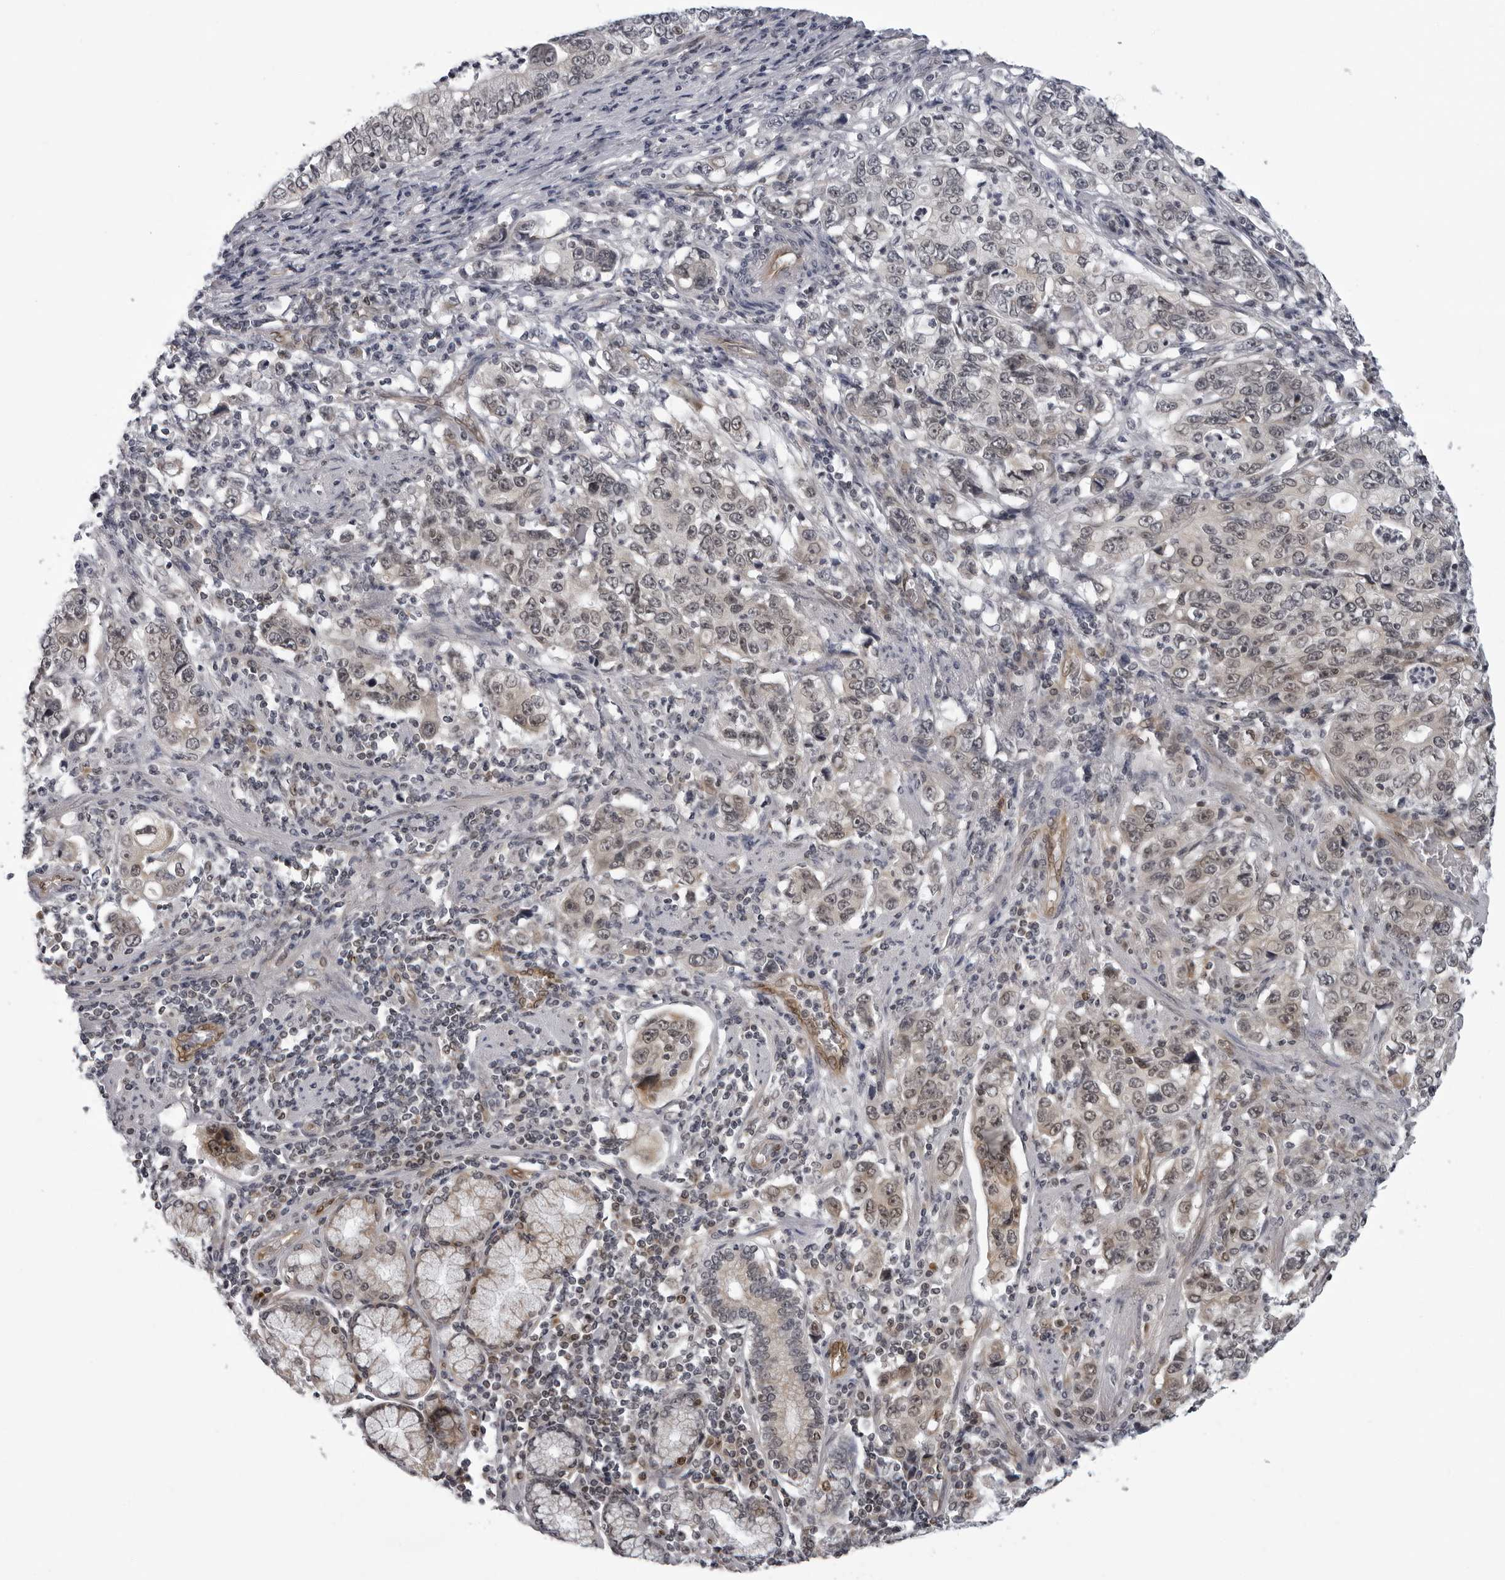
{"staining": {"intensity": "weak", "quantity": "25%-75%", "location": "cytoplasmic/membranous,nuclear"}, "tissue": "stomach cancer", "cell_type": "Tumor cells", "image_type": "cancer", "snomed": [{"axis": "morphology", "description": "Adenocarcinoma, NOS"}, {"axis": "topography", "description": "Stomach, lower"}], "caption": "Adenocarcinoma (stomach) tissue reveals weak cytoplasmic/membranous and nuclear positivity in about 25%-75% of tumor cells", "gene": "MAPK12", "patient": {"sex": "female", "age": 72}}